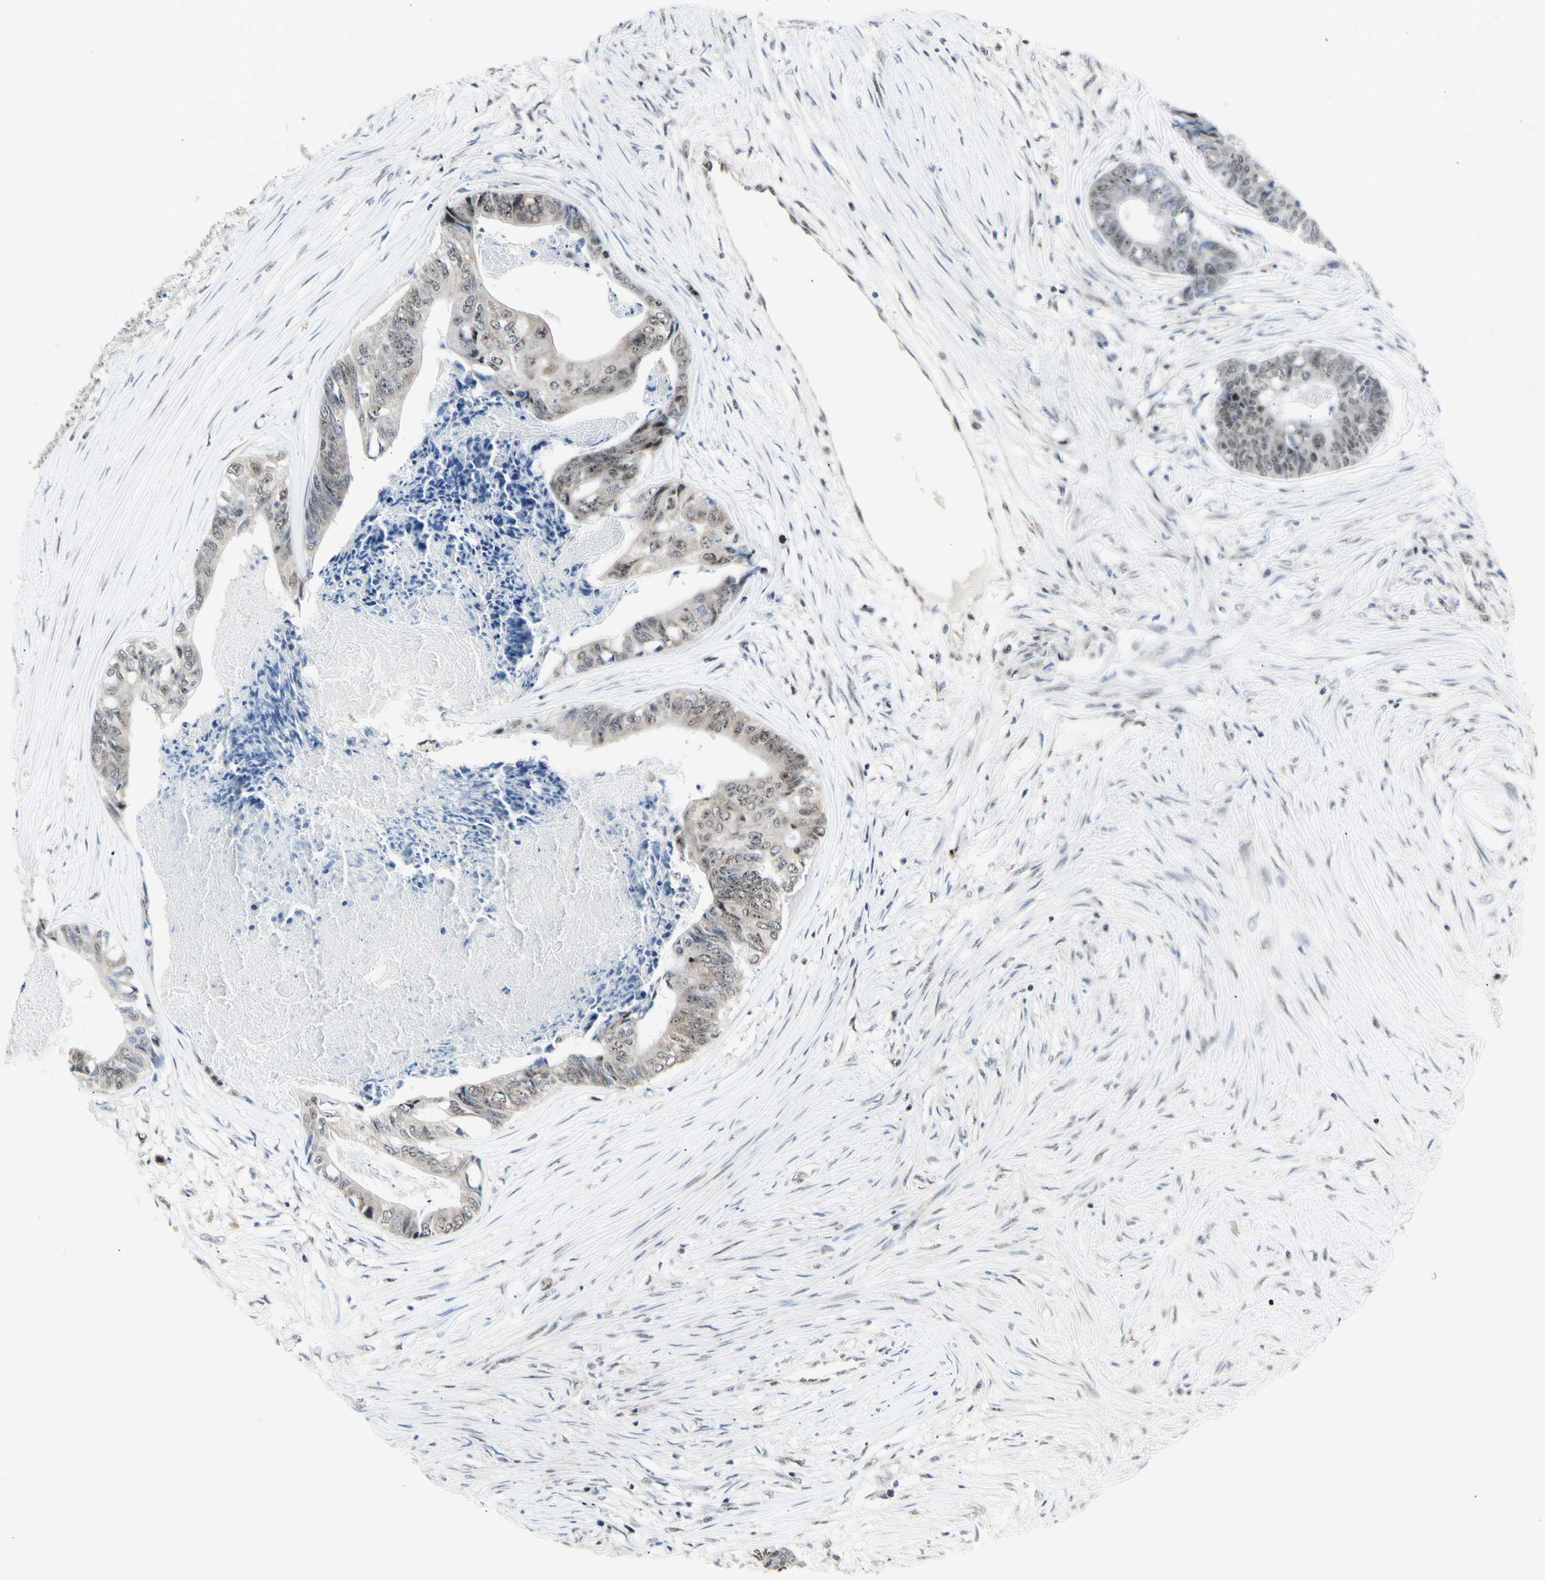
{"staining": {"intensity": "weak", "quantity": ">75%", "location": "cytoplasmic/membranous,nuclear"}, "tissue": "colorectal cancer", "cell_type": "Tumor cells", "image_type": "cancer", "snomed": [{"axis": "morphology", "description": "Adenocarcinoma, NOS"}, {"axis": "topography", "description": "Rectum"}], "caption": "A micrograph of colorectal adenocarcinoma stained for a protein reveals weak cytoplasmic/membranous and nuclear brown staining in tumor cells. Using DAB (3,3'-diaminobenzidine) (brown) and hematoxylin (blue) stains, captured at high magnification using brightfield microscopy.", "gene": "DHRS7B", "patient": {"sex": "male", "age": 63}}